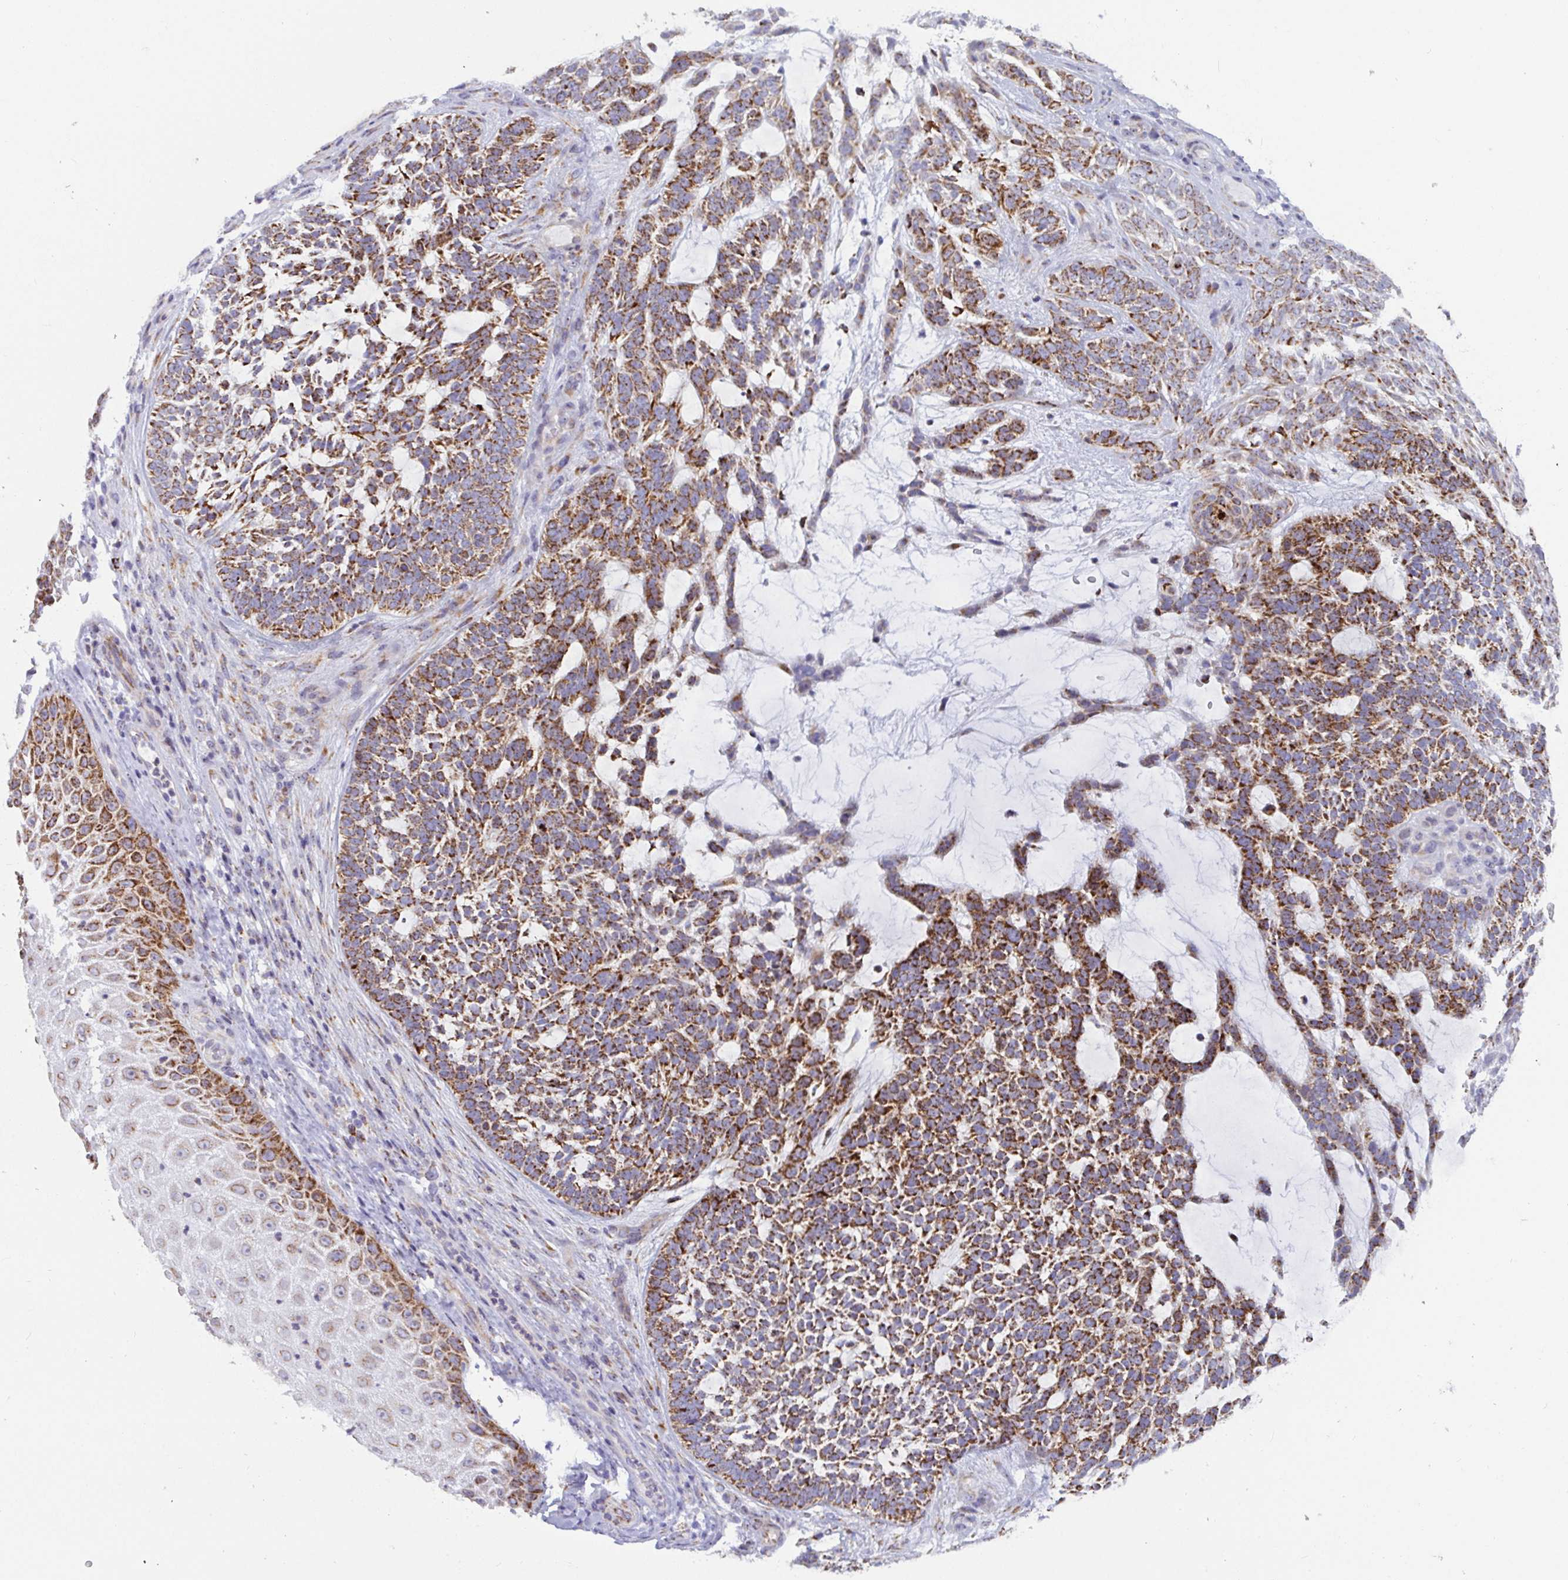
{"staining": {"intensity": "moderate", "quantity": ">75%", "location": "cytoplasmic/membranous"}, "tissue": "skin cancer", "cell_type": "Tumor cells", "image_type": "cancer", "snomed": [{"axis": "morphology", "description": "Basal cell carcinoma"}, {"axis": "topography", "description": "Skin"}, {"axis": "topography", "description": "Skin, foot"}], "caption": "Basal cell carcinoma (skin) stained for a protein (brown) exhibits moderate cytoplasmic/membranous positive staining in about >75% of tumor cells.", "gene": "ATP5MJ", "patient": {"sex": "female", "age": 77}}